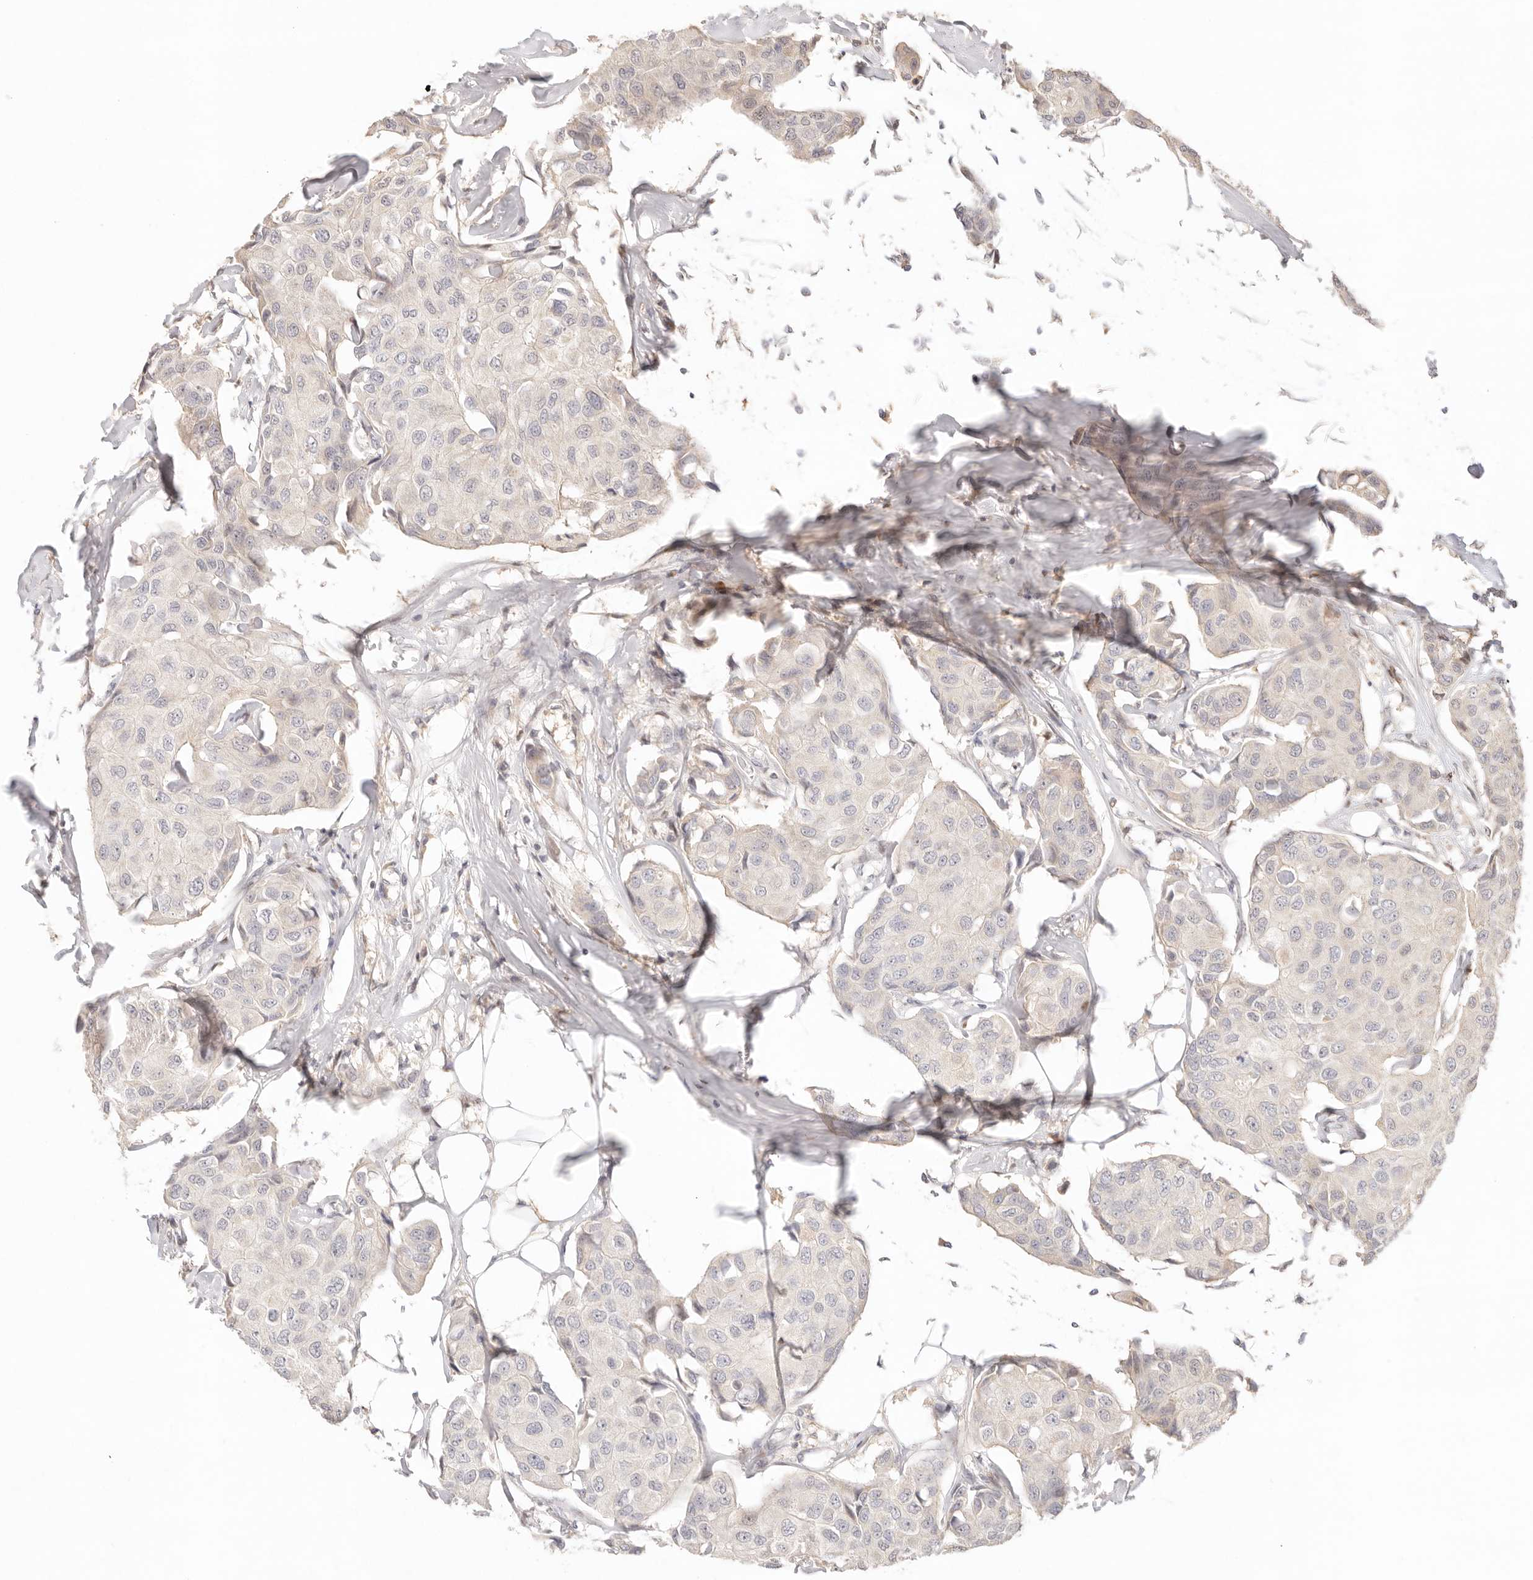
{"staining": {"intensity": "negative", "quantity": "none", "location": "none"}, "tissue": "breast cancer", "cell_type": "Tumor cells", "image_type": "cancer", "snomed": [{"axis": "morphology", "description": "Duct carcinoma"}, {"axis": "topography", "description": "Breast"}], "caption": "High power microscopy photomicrograph of an immunohistochemistry (IHC) micrograph of breast cancer, revealing no significant staining in tumor cells.", "gene": "PHLDA3", "patient": {"sex": "female", "age": 80}}